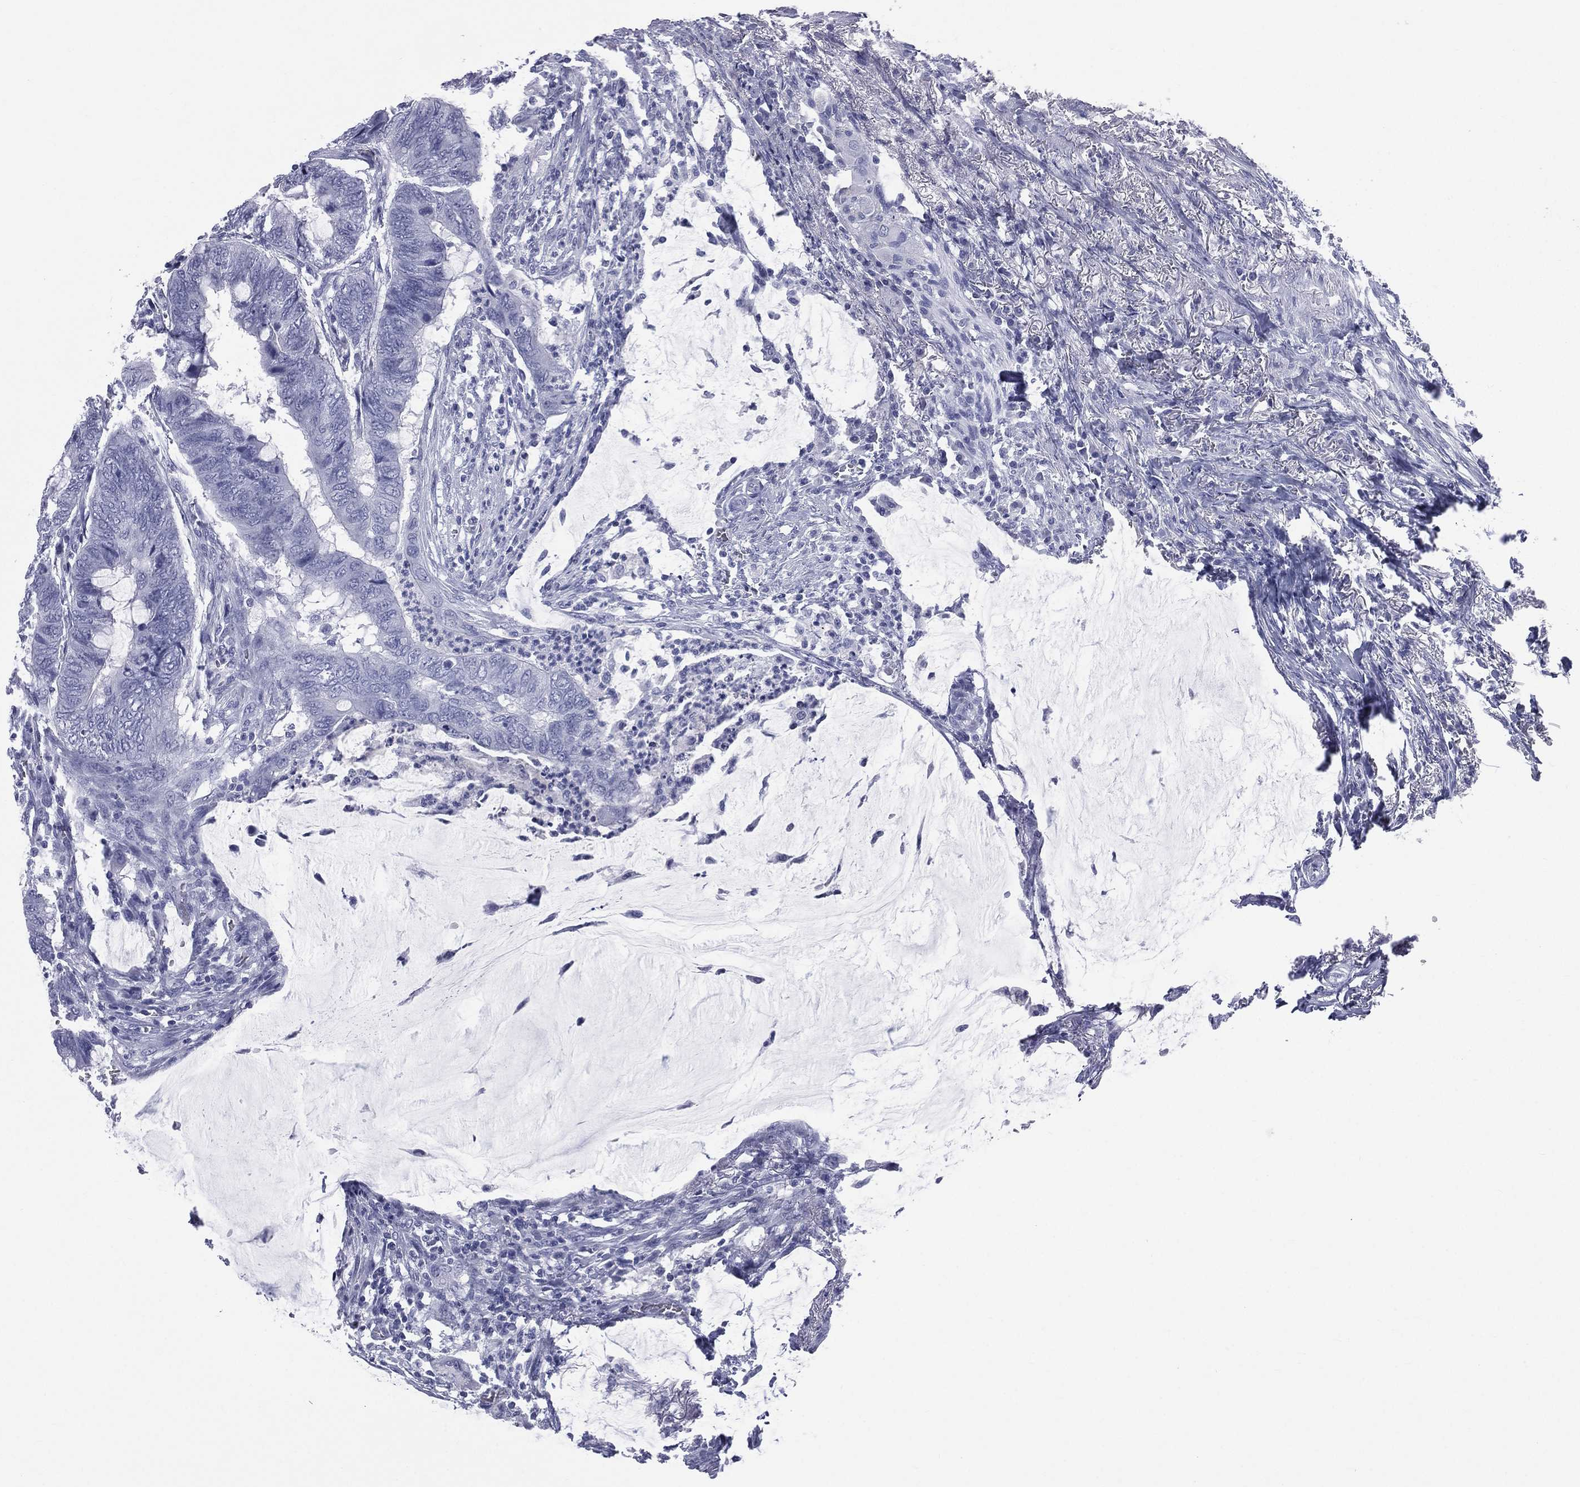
{"staining": {"intensity": "negative", "quantity": "none", "location": "none"}, "tissue": "colorectal cancer", "cell_type": "Tumor cells", "image_type": "cancer", "snomed": [{"axis": "morphology", "description": "Normal tissue, NOS"}, {"axis": "morphology", "description": "Adenocarcinoma, NOS"}, {"axis": "topography", "description": "Rectum"}, {"axis": "topography", "description": "Peripheral nerve tissue"}], "caption": "There is no significant expression in tumor cells of colorectal cancer (adenocarcinoma).", "gene": "MLN", "patient": {"sex": "male", "age": 92}}